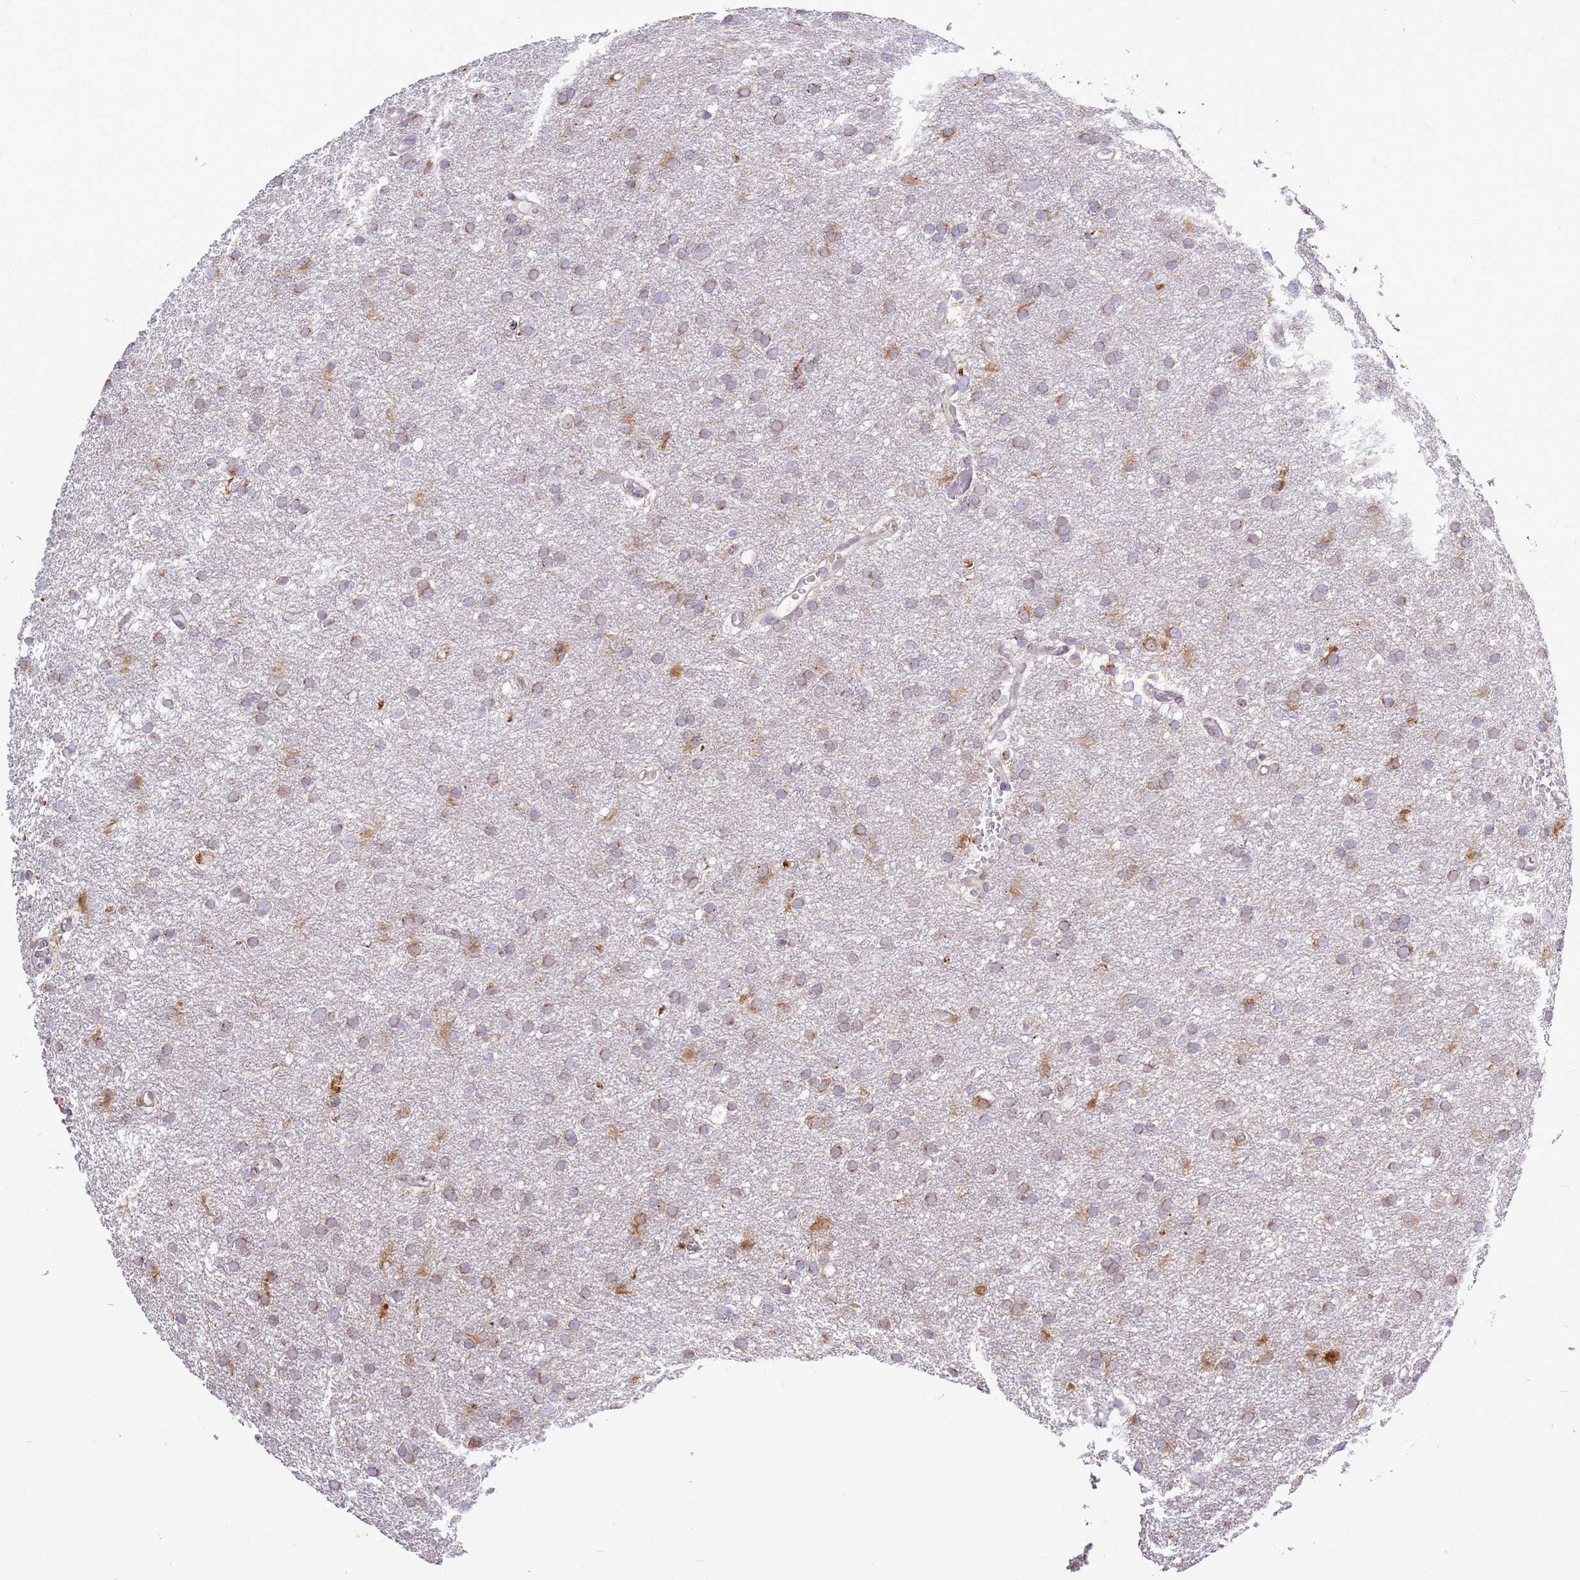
{"staining": {"intensity": "weak", "quantity": ">75%", "location": "cytoplasmic/membranous"}, "tissue": "glioma", "cell_type": "Tumor cells", "image_type": "cancer", "snomed": [{"axis": "morphology", "description": "Glioma, malignant, High grade"}, {"axis": "topography", "description": "Cerebral cortex"}], "caption": "Immunohistochemical staining of glioma reveals low levels of weak cytoplasmic/membranous staining in approximately >75% of tumor cells.", "gene": "TMED10", "patient": {"sex": "female", "age": 36}}